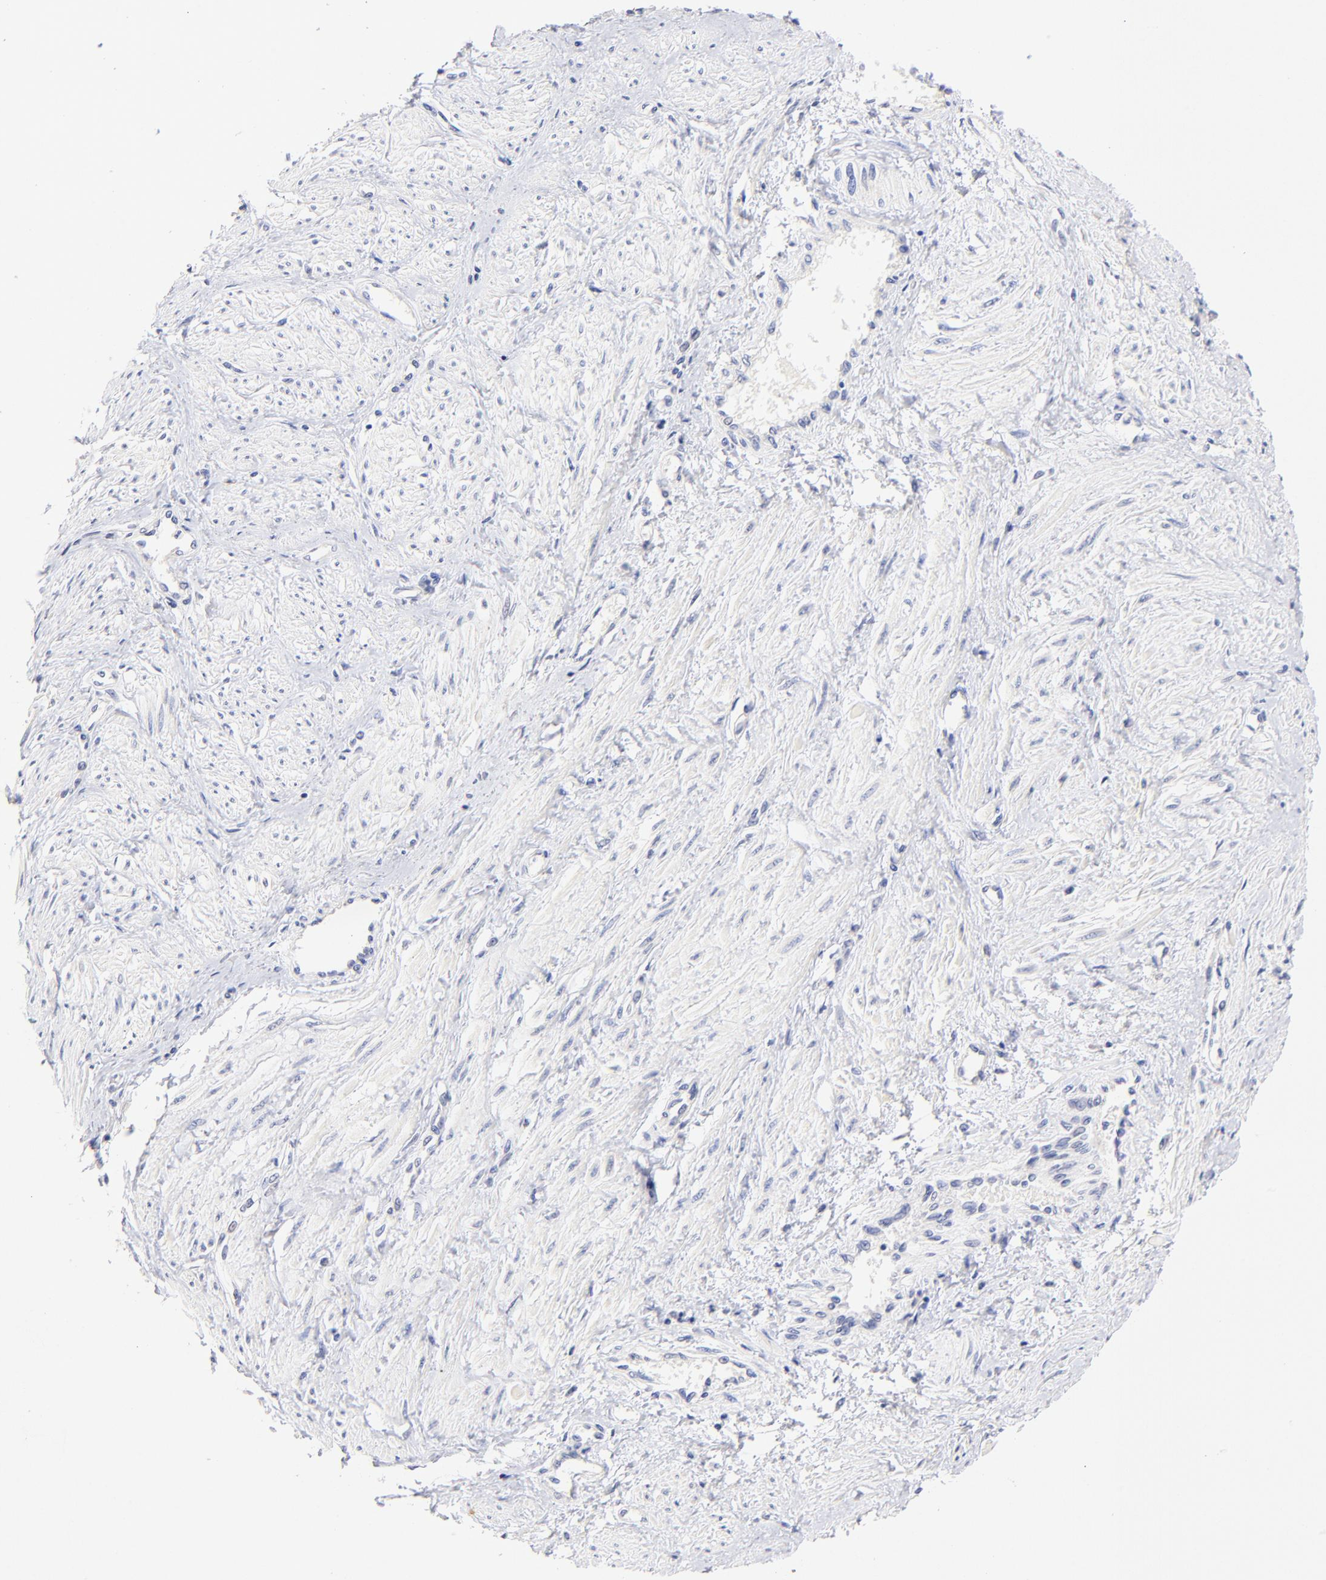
{"staining": {"intensity": "negative", "quantity": "none", "location": "none"}, "tissue": "smooth muscle", "cell_type": "Smooth muscle cells", "image_type": "normal", "snomed": [{"axis": "morphology", "description": "Normal tissue, NOS"}, {"axis": "topography", "description": "Smooth muscle"}, {"axis": "topography", "description": "Uterus"}], "caption": "This micrograph is of benign smooth muscle stained with immunohistochemistry (IHC) to label a protein in brown with the nuclei are counter-stained blue. There is no positivity in smooth muscle cells.", "gene": "ZNF155", "patient": {"sex": "female", "age": 39}}